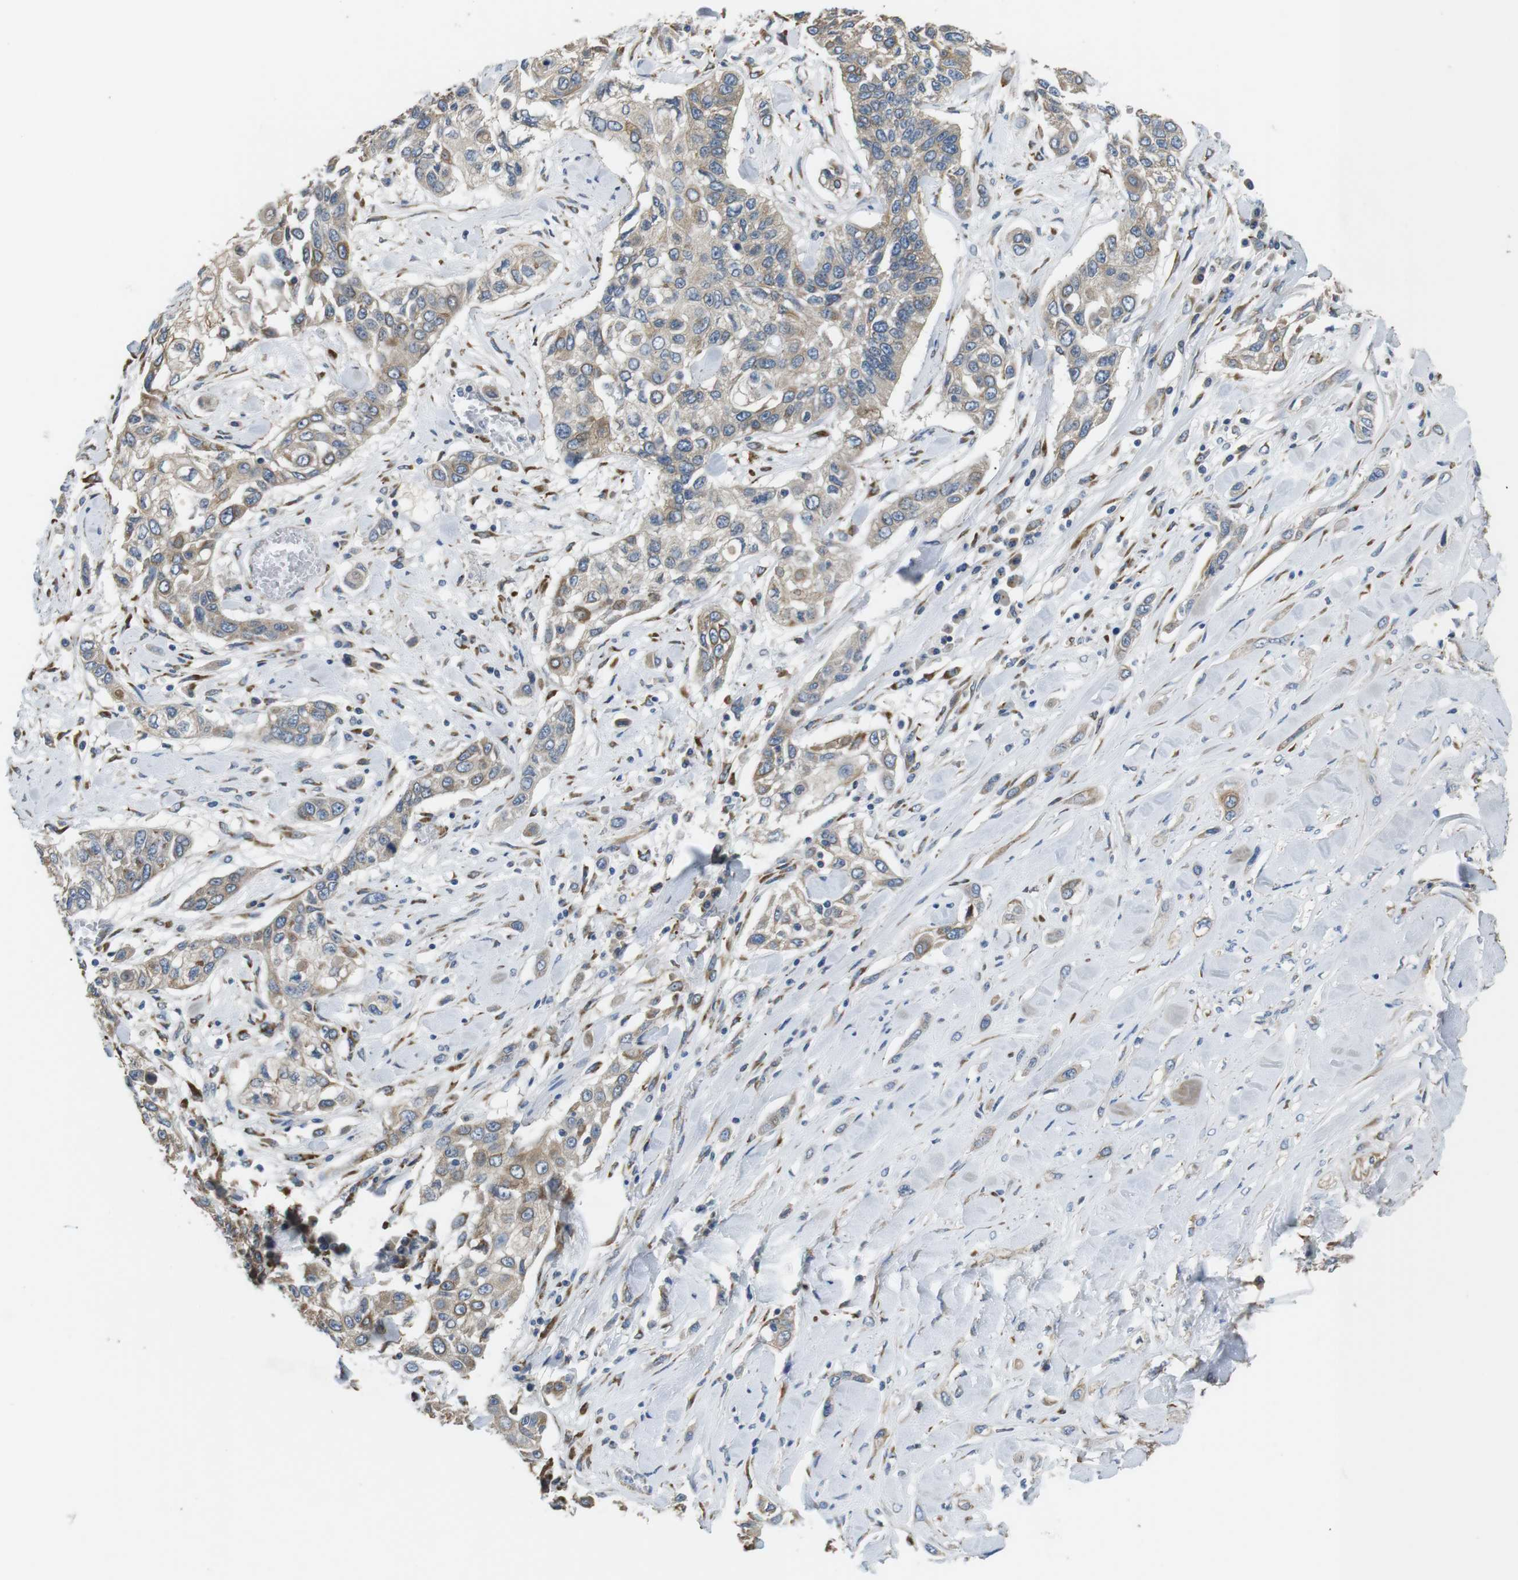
{"staining": {"intensity": "weak", "quantity": "<25%", "location": "cytoplasmic/membranous"}, "tissue": "lung cancer", "cell_type": "Tumor cells", "image_type": "cancer", "snomed": [{"axis": "morphology", "description": "Squamous cell carcinoma, NOS"}, {"axis": "topography", "description": "Lung"}], "caption": "This is a histopathology image of immunohistochemistry staining of lung cancer (squamous cell carcinoma), which shows no positivity in tumor cells.", "gene": "UNC5CL", "patient": {"sex": "male", "age": 71}}